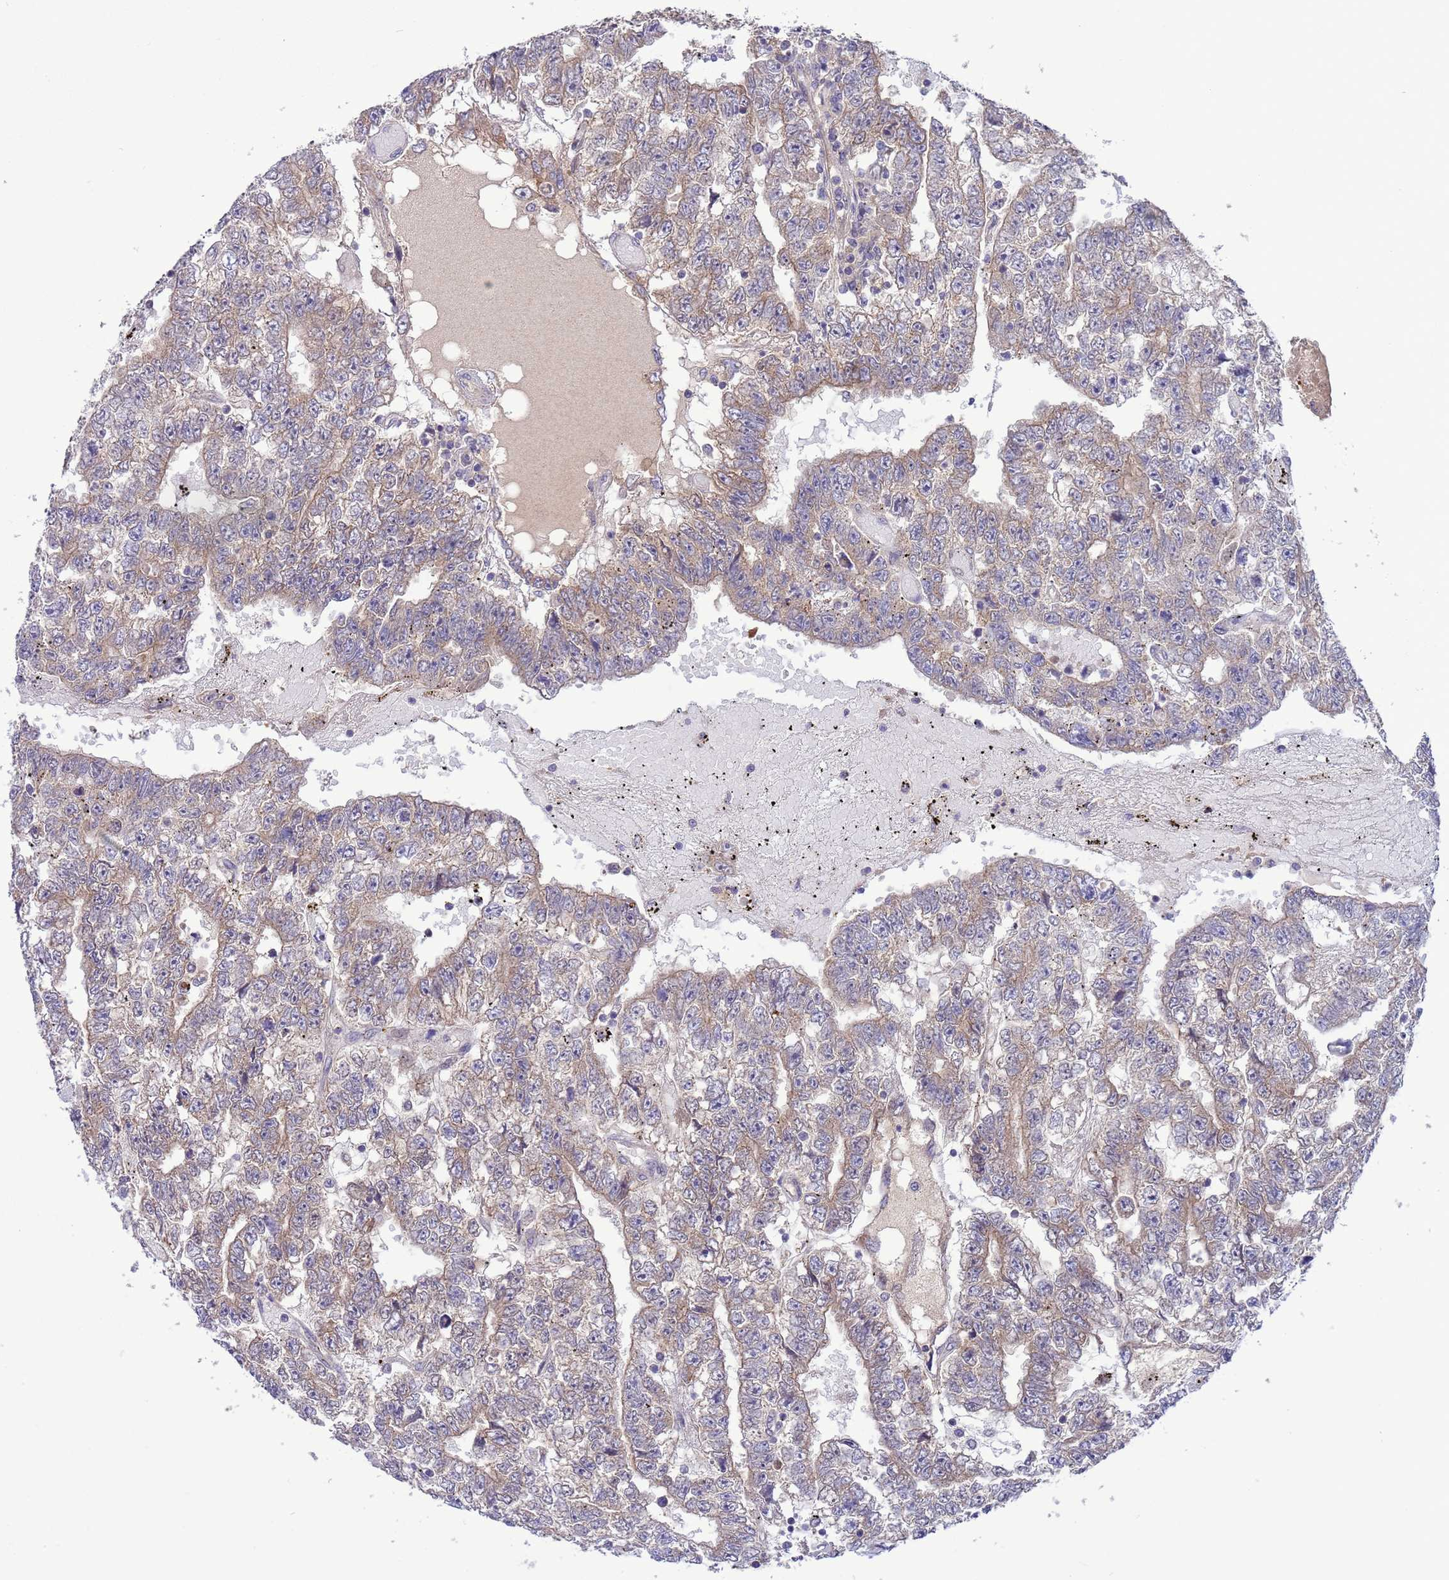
{"staining": {"intensity": "weak", "quantity": "25%-75%", "location": "cytoplasmic/membranous"}, "tissue": "testis cancer", "cell_type": "Tumor cells", "image_type": "cancer", "snomed": [{"axis": "morphology", "description": "Carcinoma, Embryonal, NOS"}, {"axis": "topography", "description": "Testis"}], "caption": "Immunohistochemical staining of testis embryonal carcinoma reveals low levels of weak cytoplasmic/membranous positivity in about 25%-75% of tumor cells. (Brightfield microscopy of DAB IHC at high magnification).", "gene": "GJA10", "patient": {"sex": "male", "age": 25}}